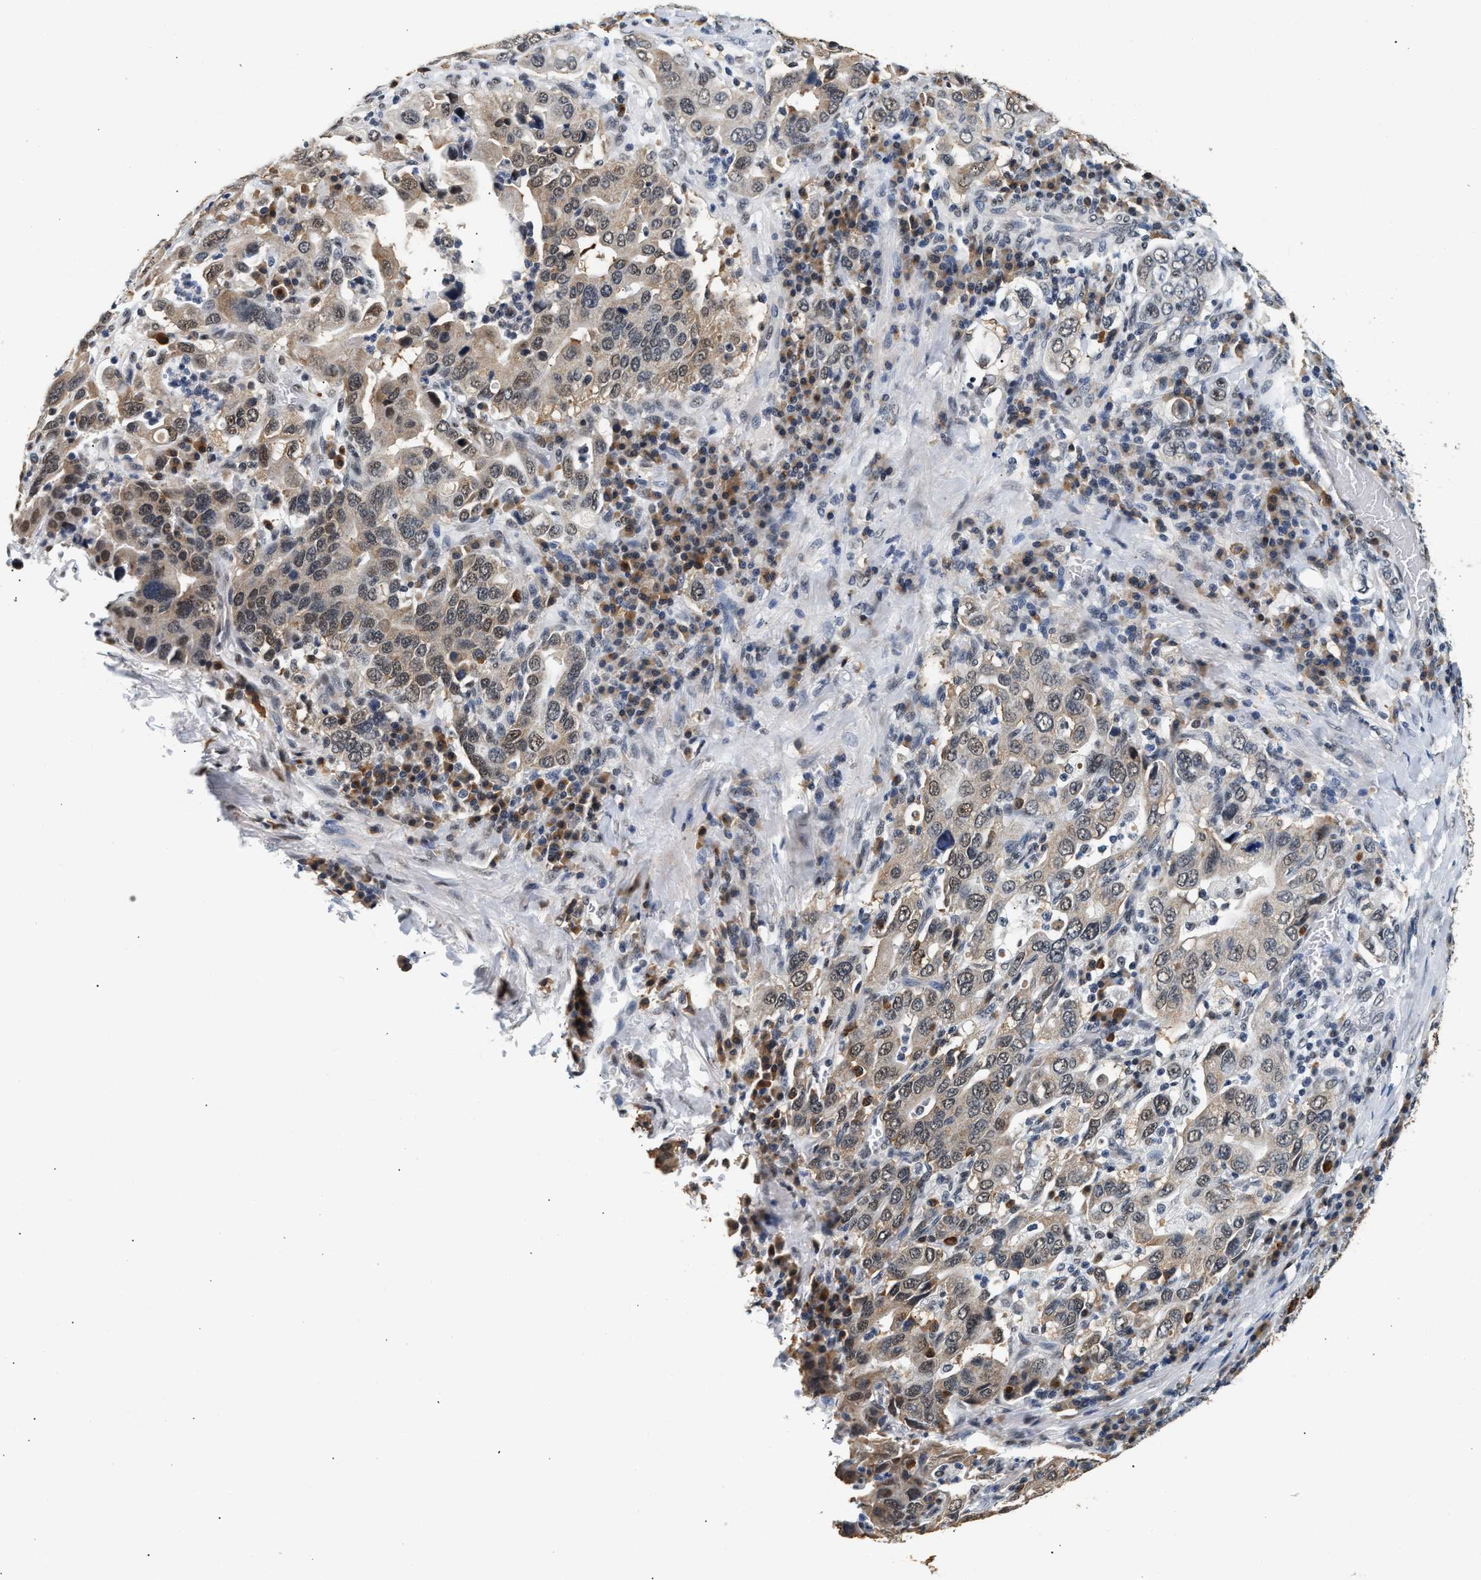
{"staining": {"intensity": "weak", "quantity": "25%-75%", "location": "cytoplasmic/membranous,nuclear"}, "tissue": "stomach cancer", "cell_type": "Tumor cells", "image_type": "cancer", "snomed": [{"axis": "morphology", "description": "Adenocarcinoma, NOS"}, {"axis": "topography", "description": "Stomach, upper"}], "caption": "This photomicrograph demonstrates immunohistochemistry staining of adenocarcinoma (stomach), with low weak cytoplasmic/membranous and nuclear staining in approximately 25%-75% of tumor cells.", "gene": "THOC1", "patient": {"sex": "male", "age": 62}}